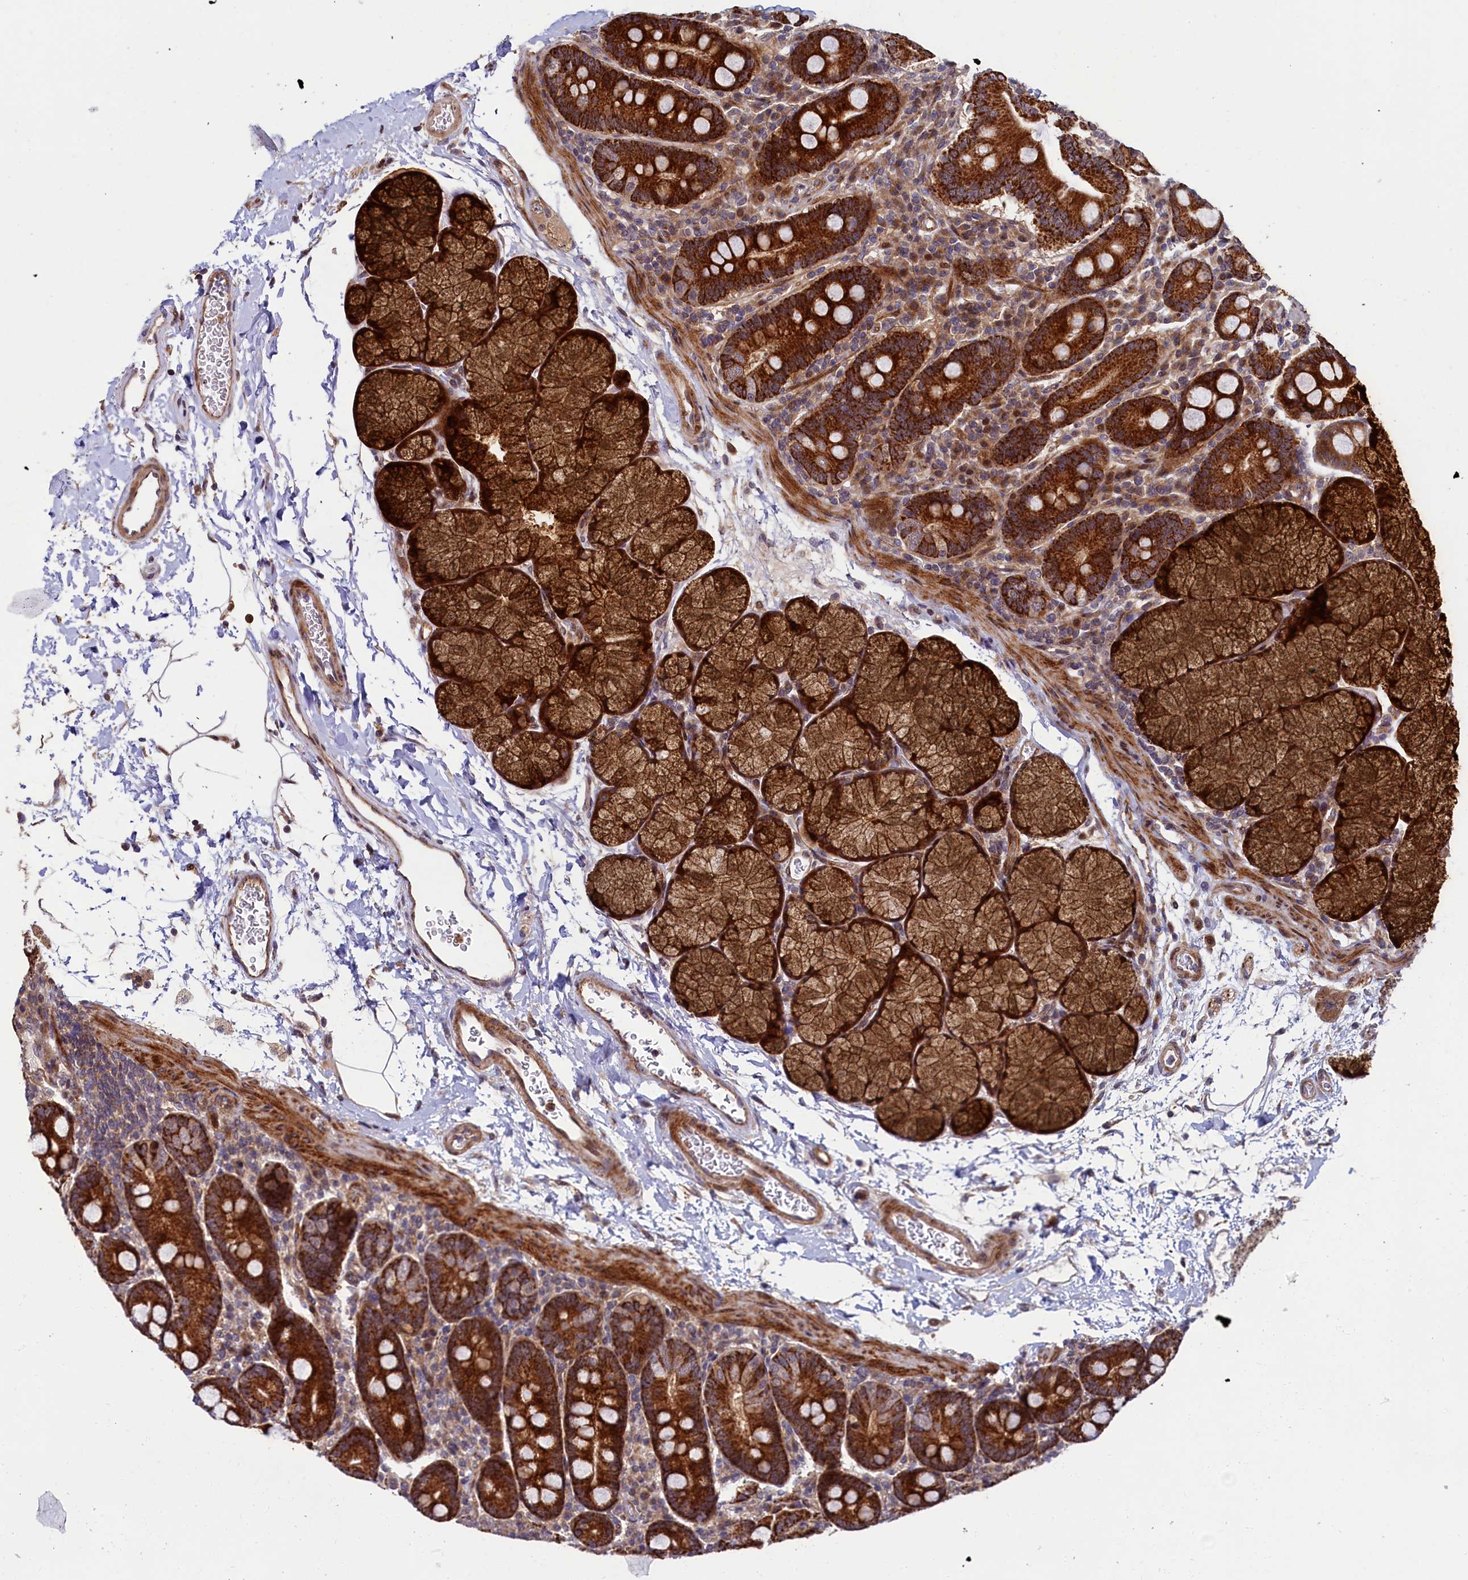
{"staining": {"intensity": "strong", "quantity": ">75%", "location": "cytoplasmic/membranous"}, "tissue": "duodenum", "cell_type": "Glandular cells", "image_type": "normal", "snomed": [{"axis": "morphology", "description": "Normal tissue, NOS"}, {"axis": "topography", "description": "Duodenum"}], "caption": "Protein expression analysis of normal duodenum reveals strong cytoplasmic/membranous expression in approximately >75% of glandular cells.", "gene": "PIK3C3", "patient": {"sex": "male", "age": 35}}